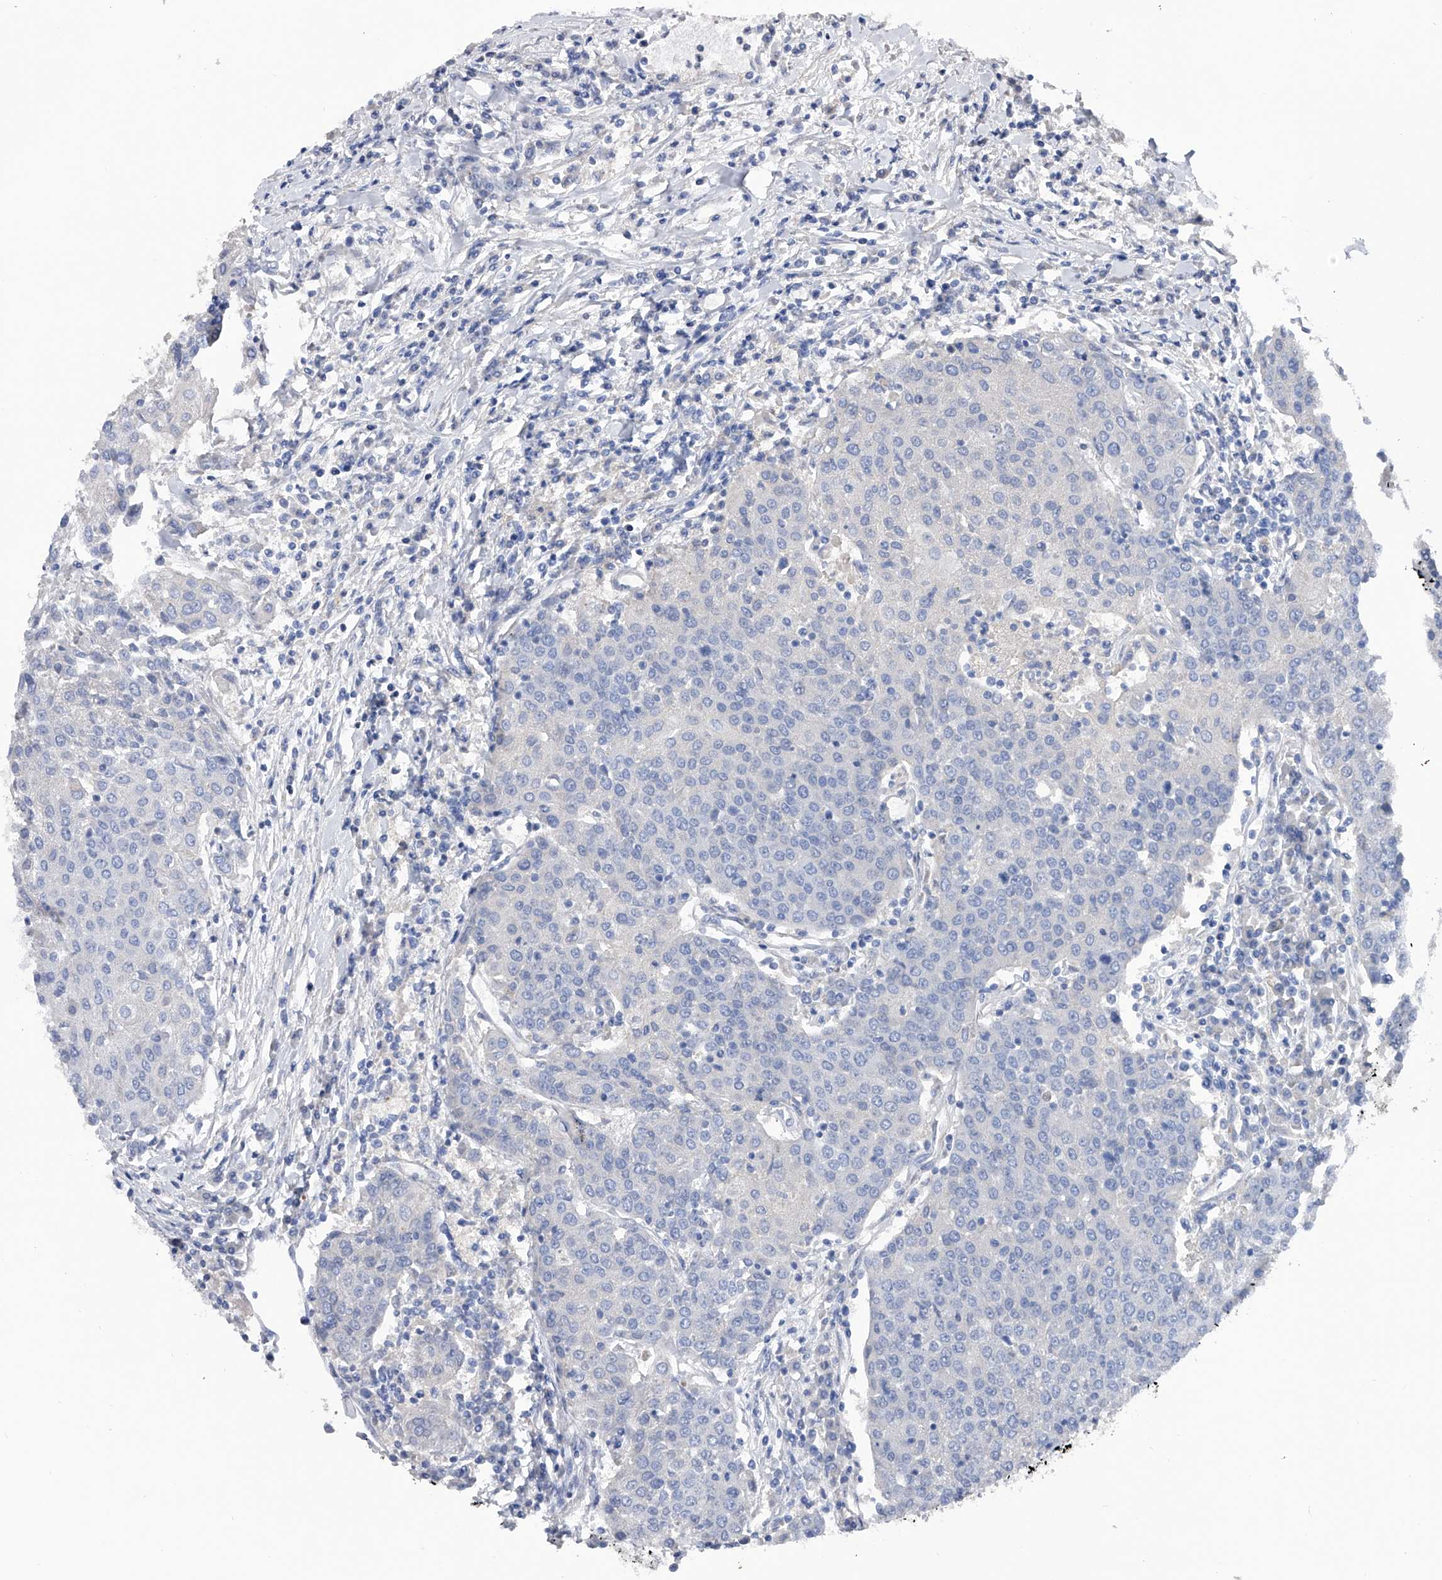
{"staining": {"intensity": "negative", "quantity": "none", "location": "none"}, "tissue": "urothelial cancer", "cell_type": "Tumor cells", "image_type": "cancer", "snomed": [{"axis": "morphology", "description": "Urothelial carcinoma, High grade"}, {"axis": "topography", "description": "Urinary bladder"}], "caption": "Immunohistochemistry micrograph of human urothelial cancer stained for a protein (brown), which exhibits no positivity in tumor cells.", "gene": "RWDD2A", "patient": {"sex": "female", "age": 85}}